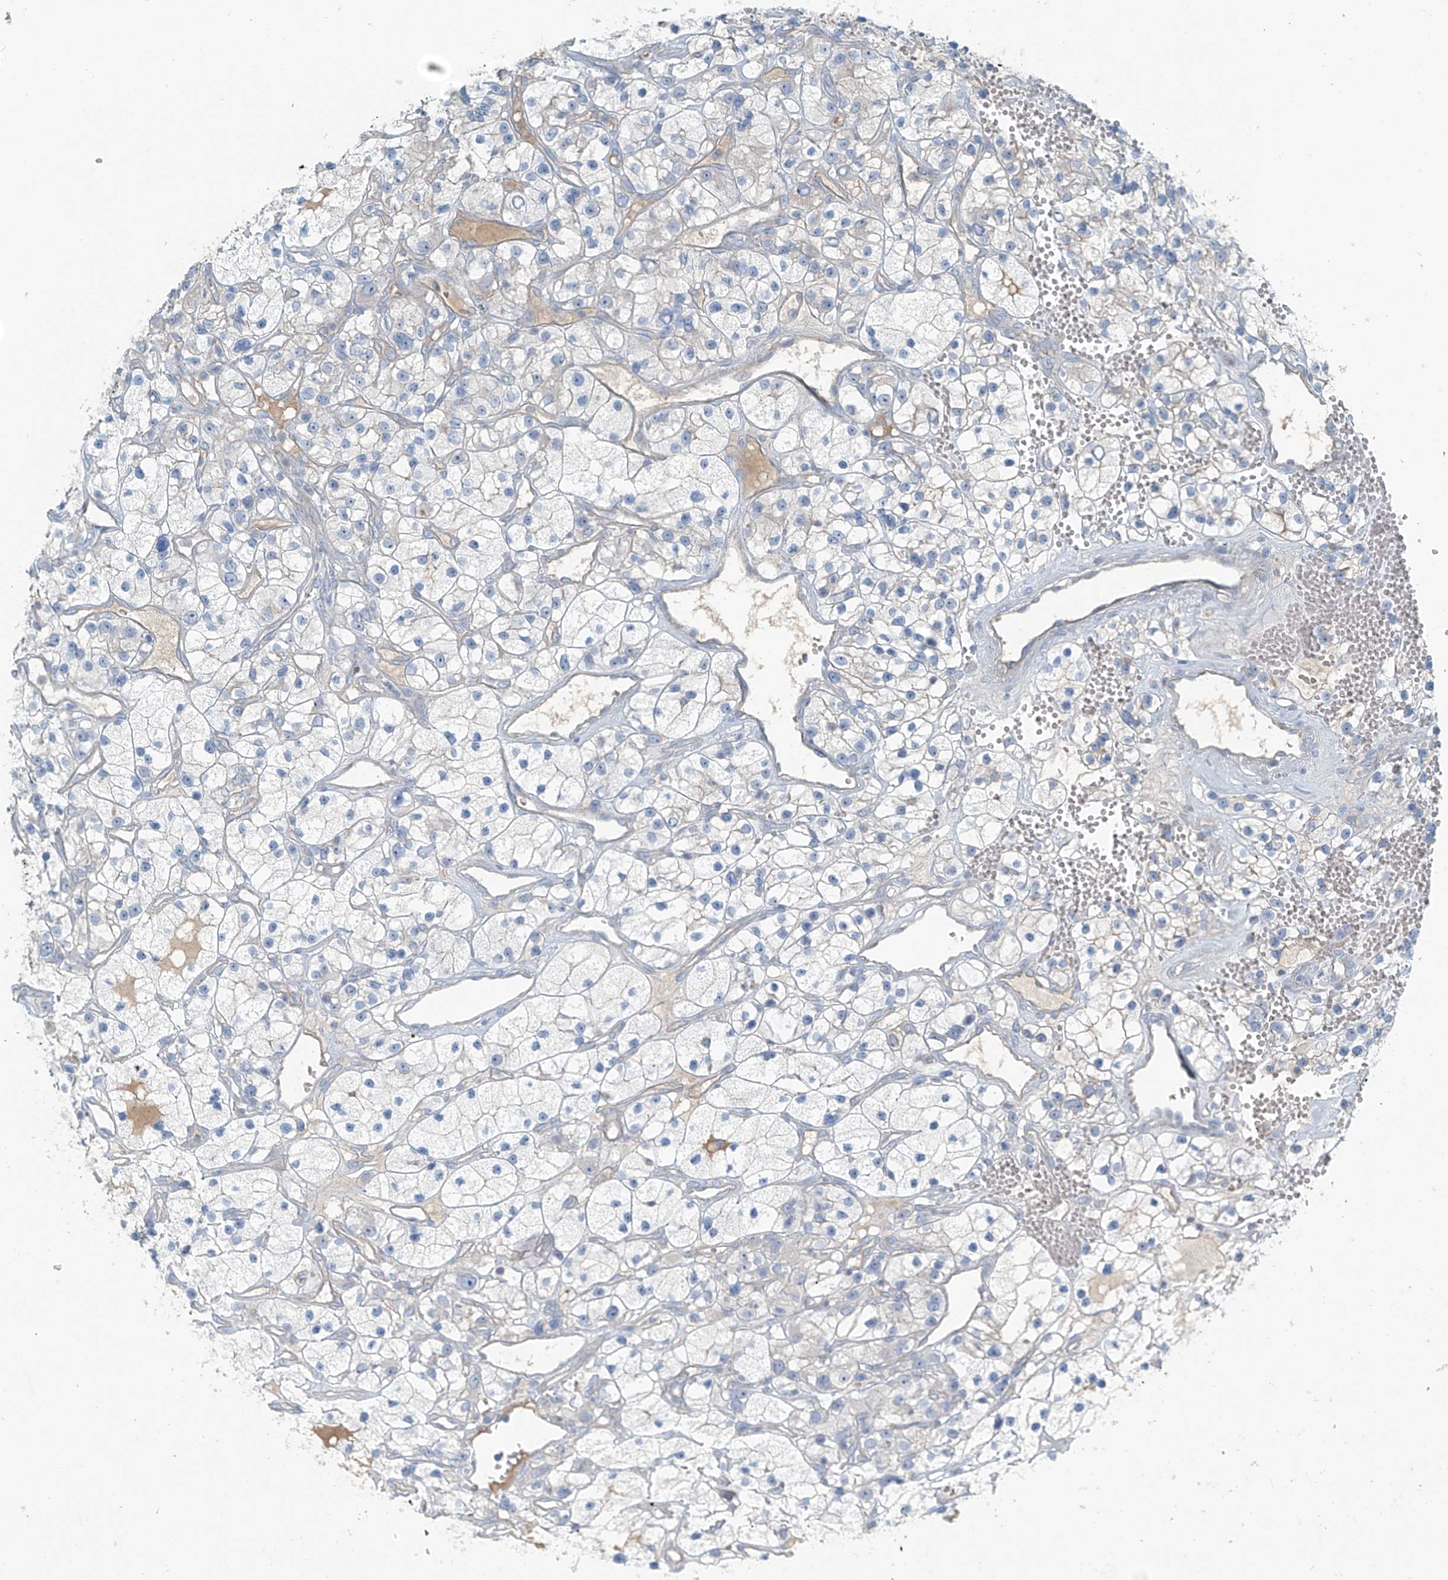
{"staining": {"intensity": "negative", "quantity": "none", "location": "none"}, "tissue": "renal cancer", "cell_type": "Tumor cells", "image_type": "cancer", "snomed": [{"axis": "morphology", "description": "Adenocarcinoma, NOS"}, {"axis": "topography", "description": "Kidney"}], "caption": "A histopathology image of renal cancer (adenocarcinoma) stained for a protein shows no brown staining in tumor cells.", "gene": "FAM131C", "patient": {"sex": "female", "age": 57}}